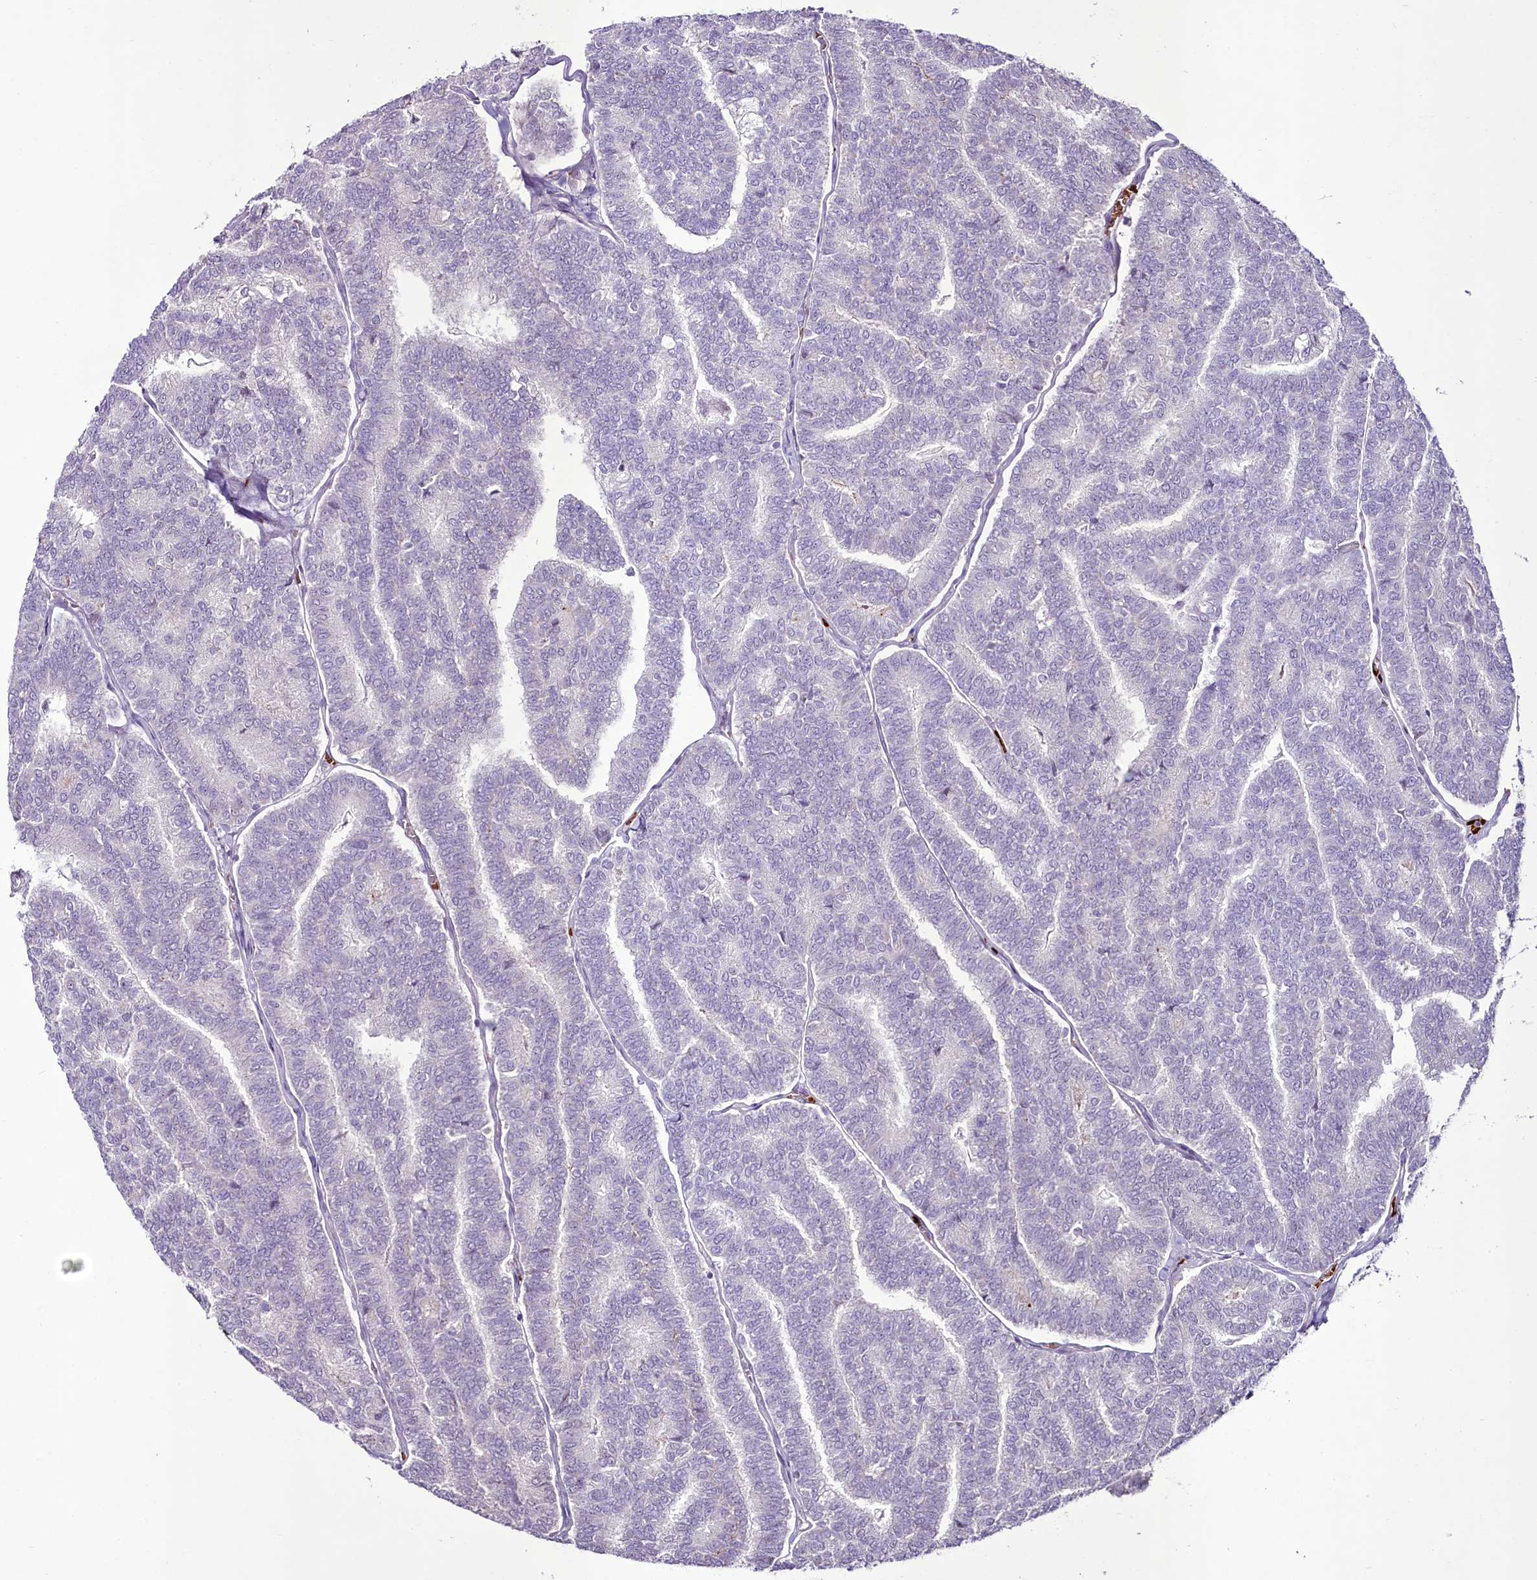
{"staining": {"intensity": "negative", "quantity": "none", "location": "none"}, "tissue": "thyroid cancer", "cell_type": "Tumor cells", "image_type": "cancer", "snomed": [{"axis": "morphology", "description": "Papillary adenocarcinoma, NOS"}, {"axis": "topography", "description": "Thyroid gland"}], "caption": "A high-resolution image shows immunohistochemistry staining of thyroid cancer, which displays no significant expression in tumor cells.", "gene": "SUSD3", "patient": {"sex": "female", "age": 35}}